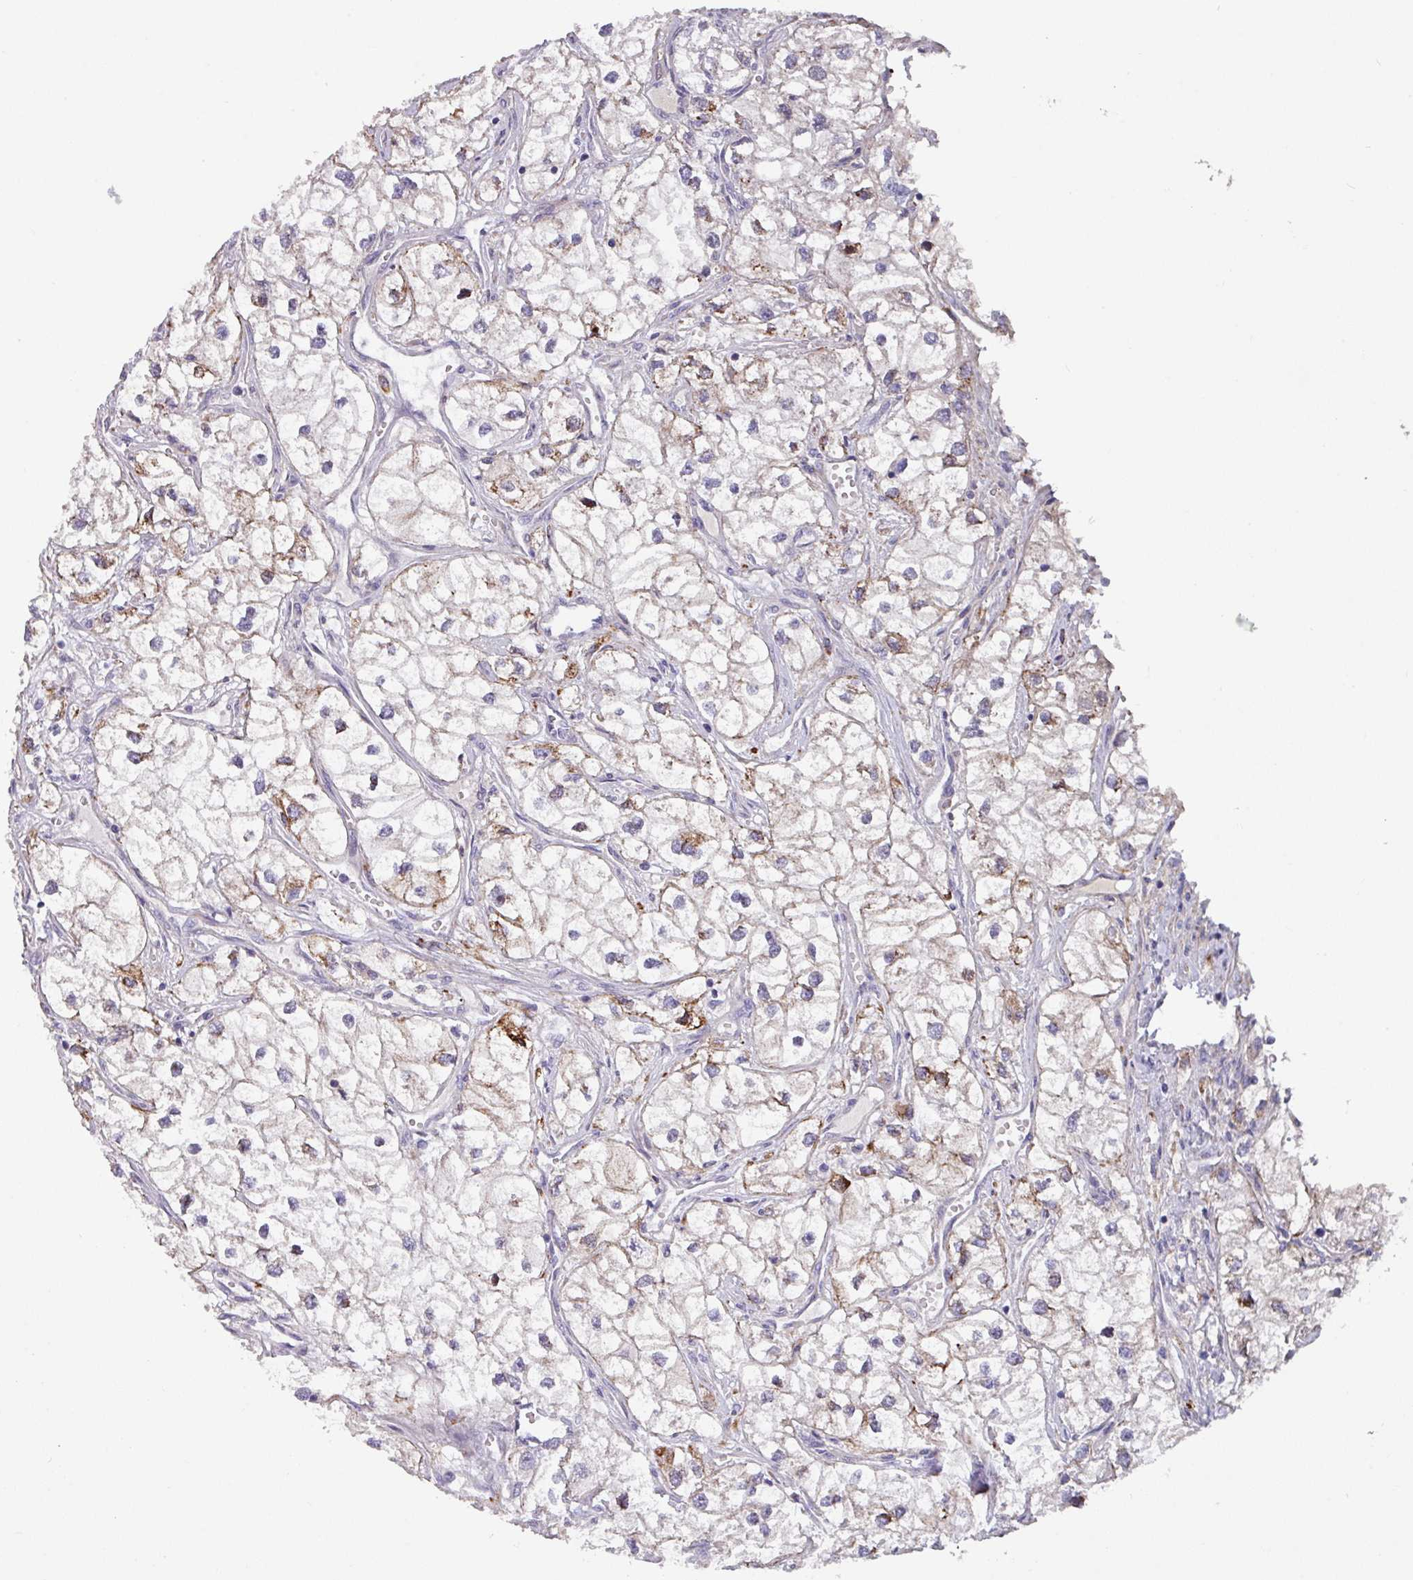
{"staining": {"intensity": "moderate", "quantity": "<25%", "location": "cytoplasmic/membranous"}, "tissue": "renal cancer", "cell_type": "Tumor cells", "image_type": "cancer", "snomed": [{"axis": "morphology", "description": "Adenocarcinoma, NOS"}, {"axis": "topography", "description": "Kidney"}], "caption": "The micrograph reveals staining of adenocarcinoma (renal), revealing moderate cytoplasmic/membranous protein staining (brown color) within tumor cells. (Brightfield microscopy of DAB IHC at high magnification).", "gene": "KLHL3", "patient": {"sex": "male", "age": 59}}